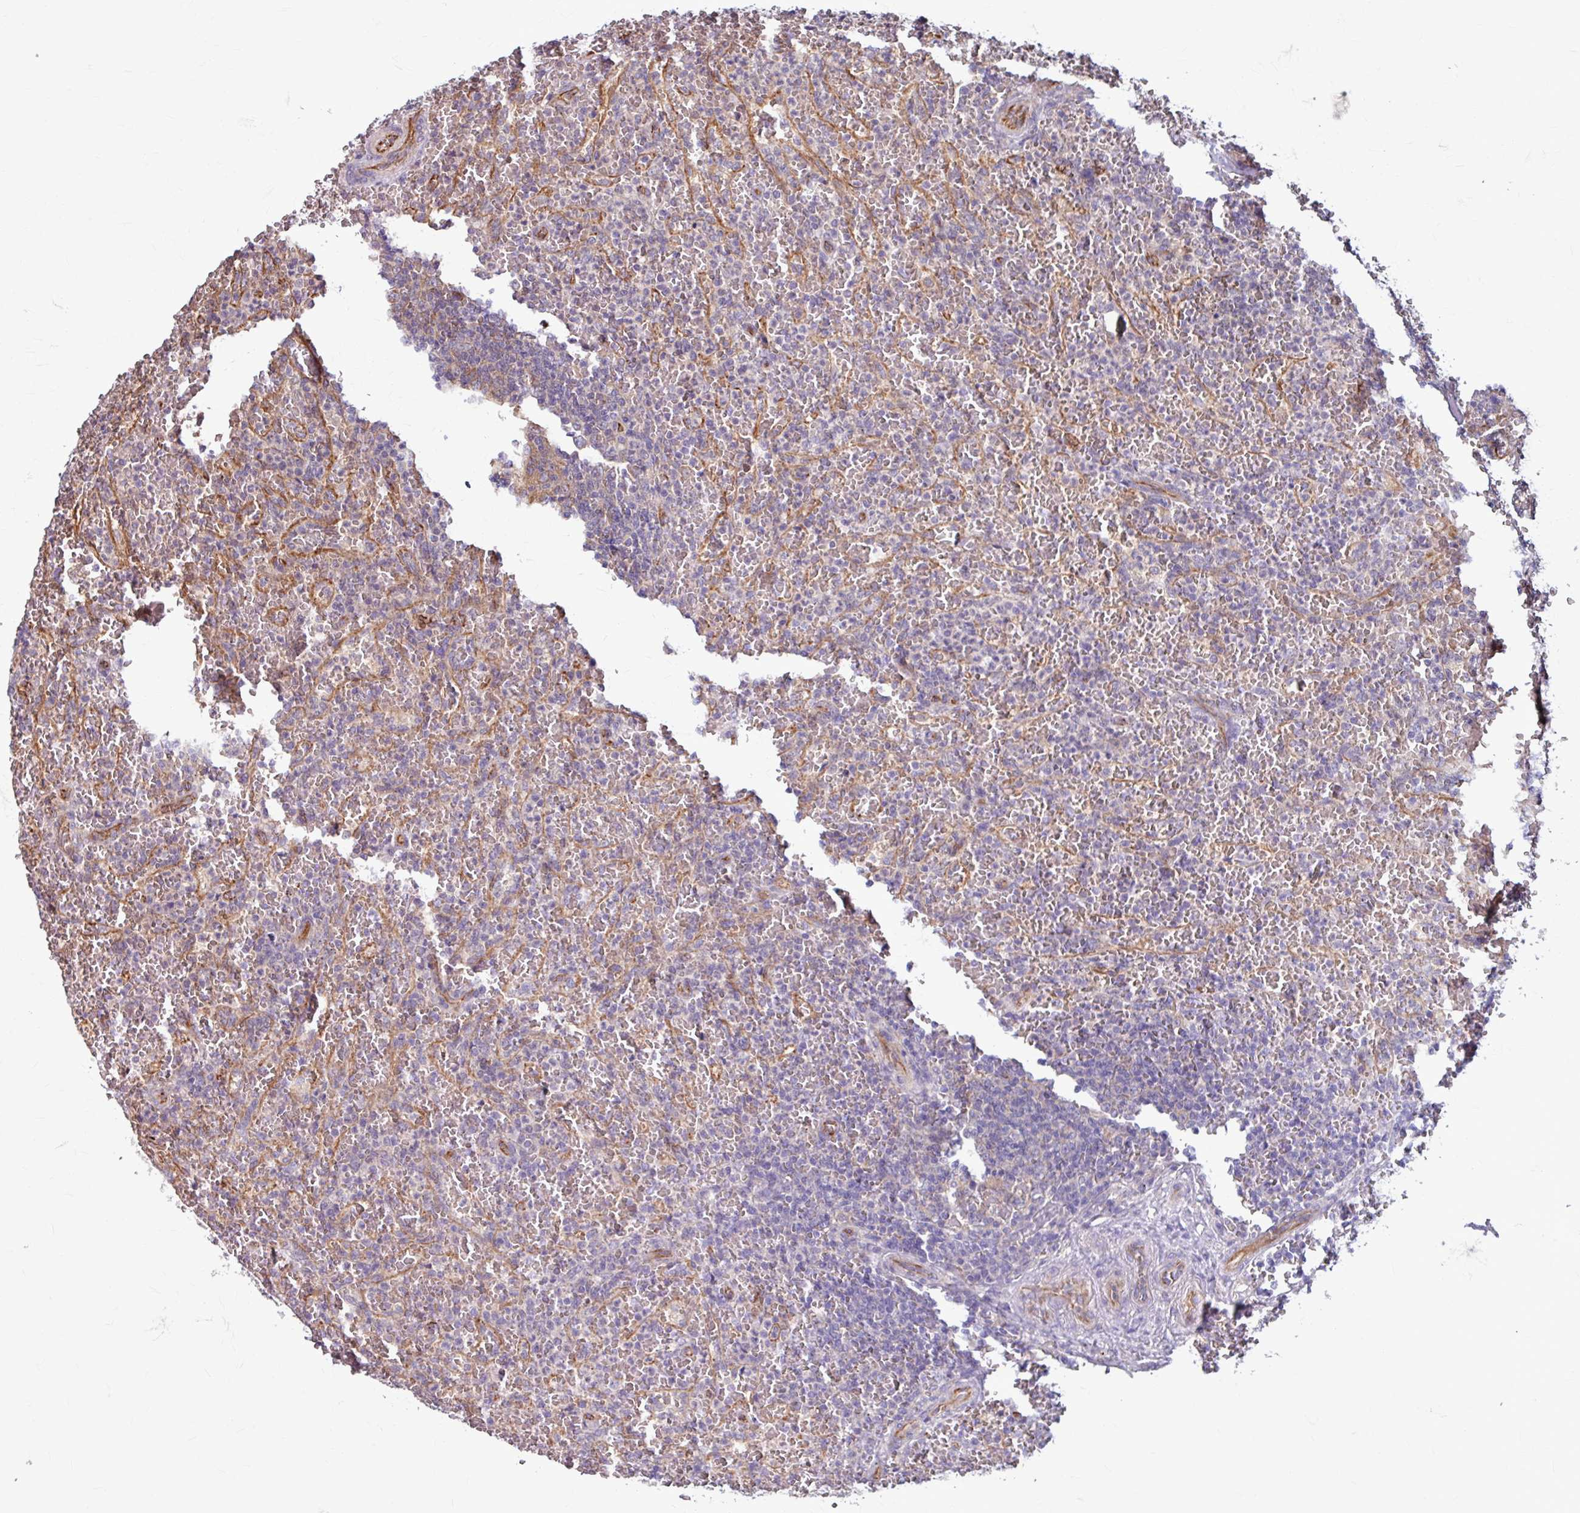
{"staining": {"intensity": "negative", "quantity": "none", "location": "none"}, "tissue": "lymphoma", "cell_type": "Tumor cells", "image_type": "cancer", "snomed": [{"axis": "morphology", "description": "Malignant lymphoma, non-Hodgkin's type, Low grade"}, {"axis": "topography", "description": "Spleen"}], "caption": "Histopathology image shows no significant protein positivity in tumor cells of low-grade malignant lymphoma, non-Hodgkin's type.", "gene": "DAAM2", "patient": {"sex": "female", "age": 64}}